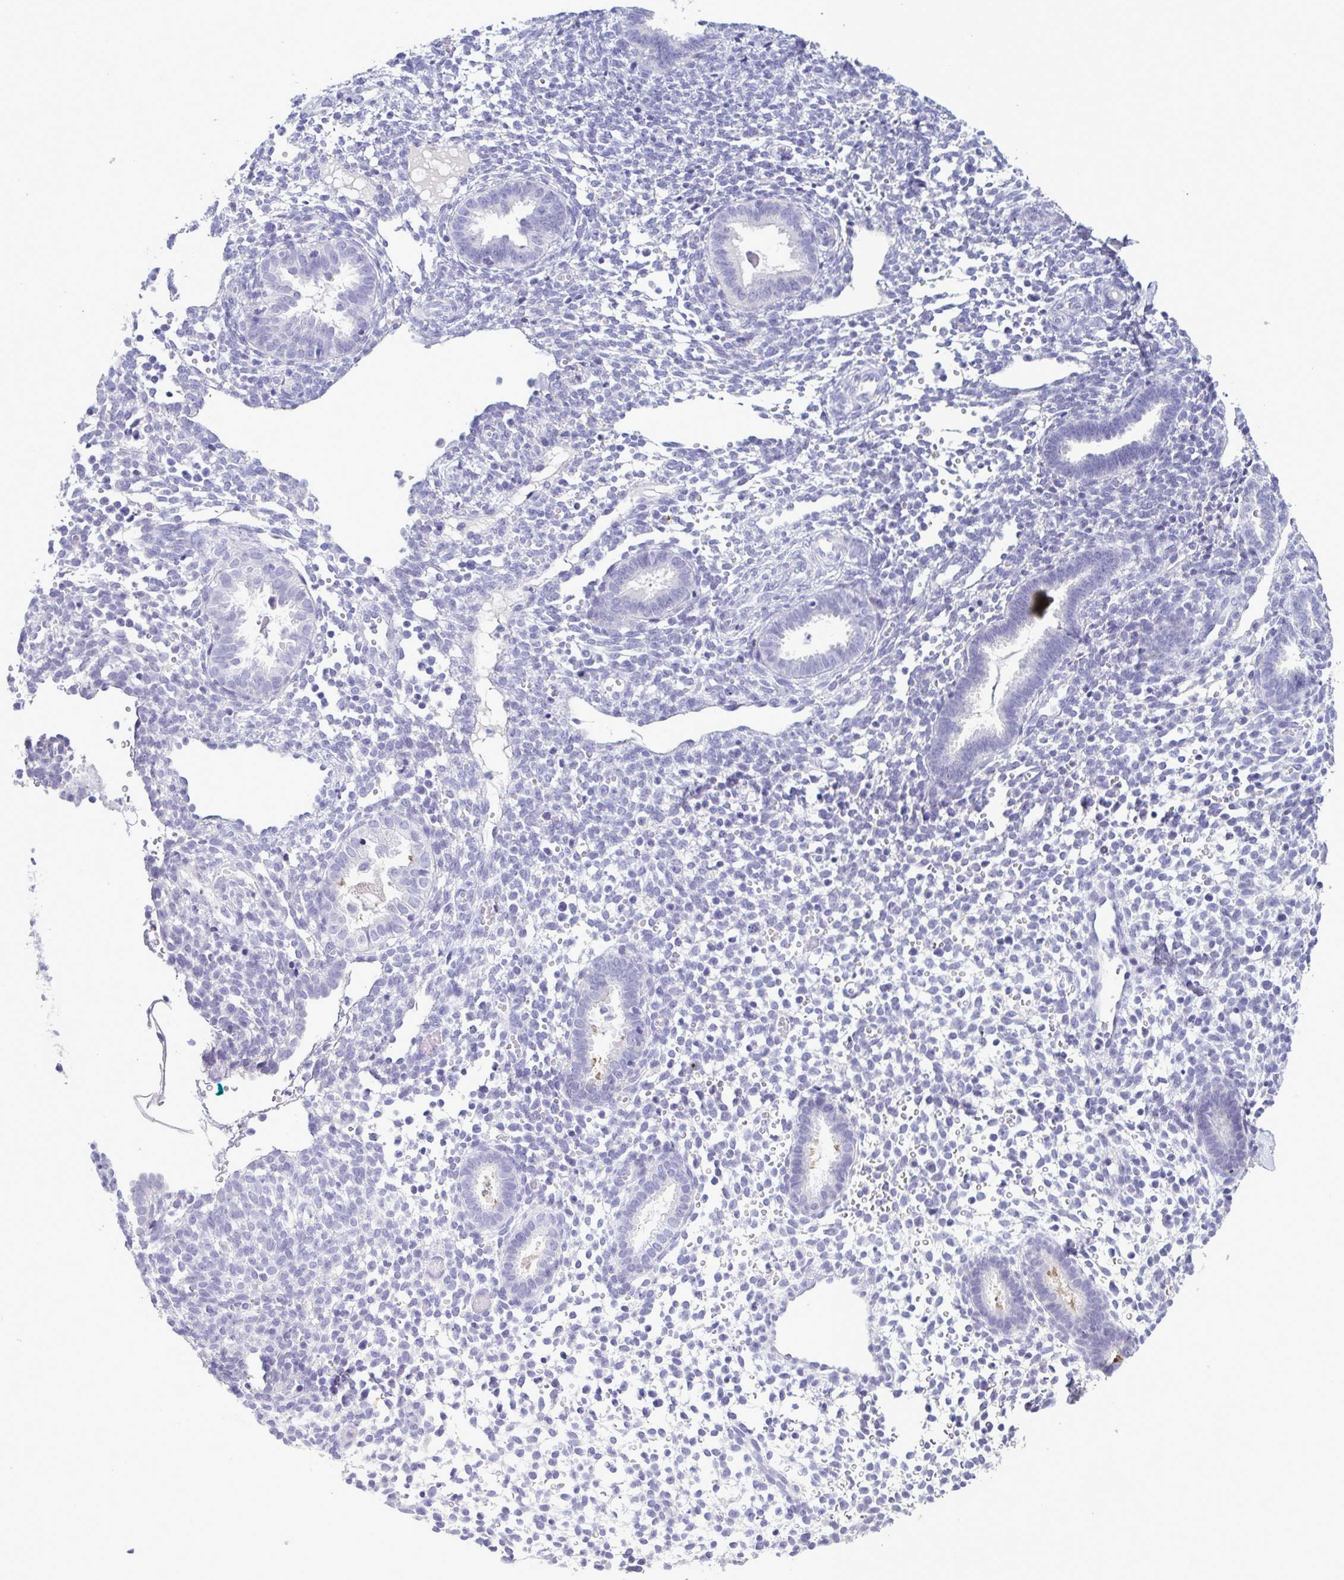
{"staining": {"intensity": "negative", "quantity": "none", "location": "none"}, "tissue": "endometrium", "cell_type": "Cells in endometrial stroma", "image_type": "normal", "snomed": [{"axis": "morphology", "description": "Normal tissue, NOS"}, {"axis": "topography", "description": "Endometrium"}], "caption": "A histopathology image of endometrium stained for a protein exhibits no brown staining in cells in endometrial stroma.", "gene": "INAFM1", "patient": {"sex": "female", "age": 36}}